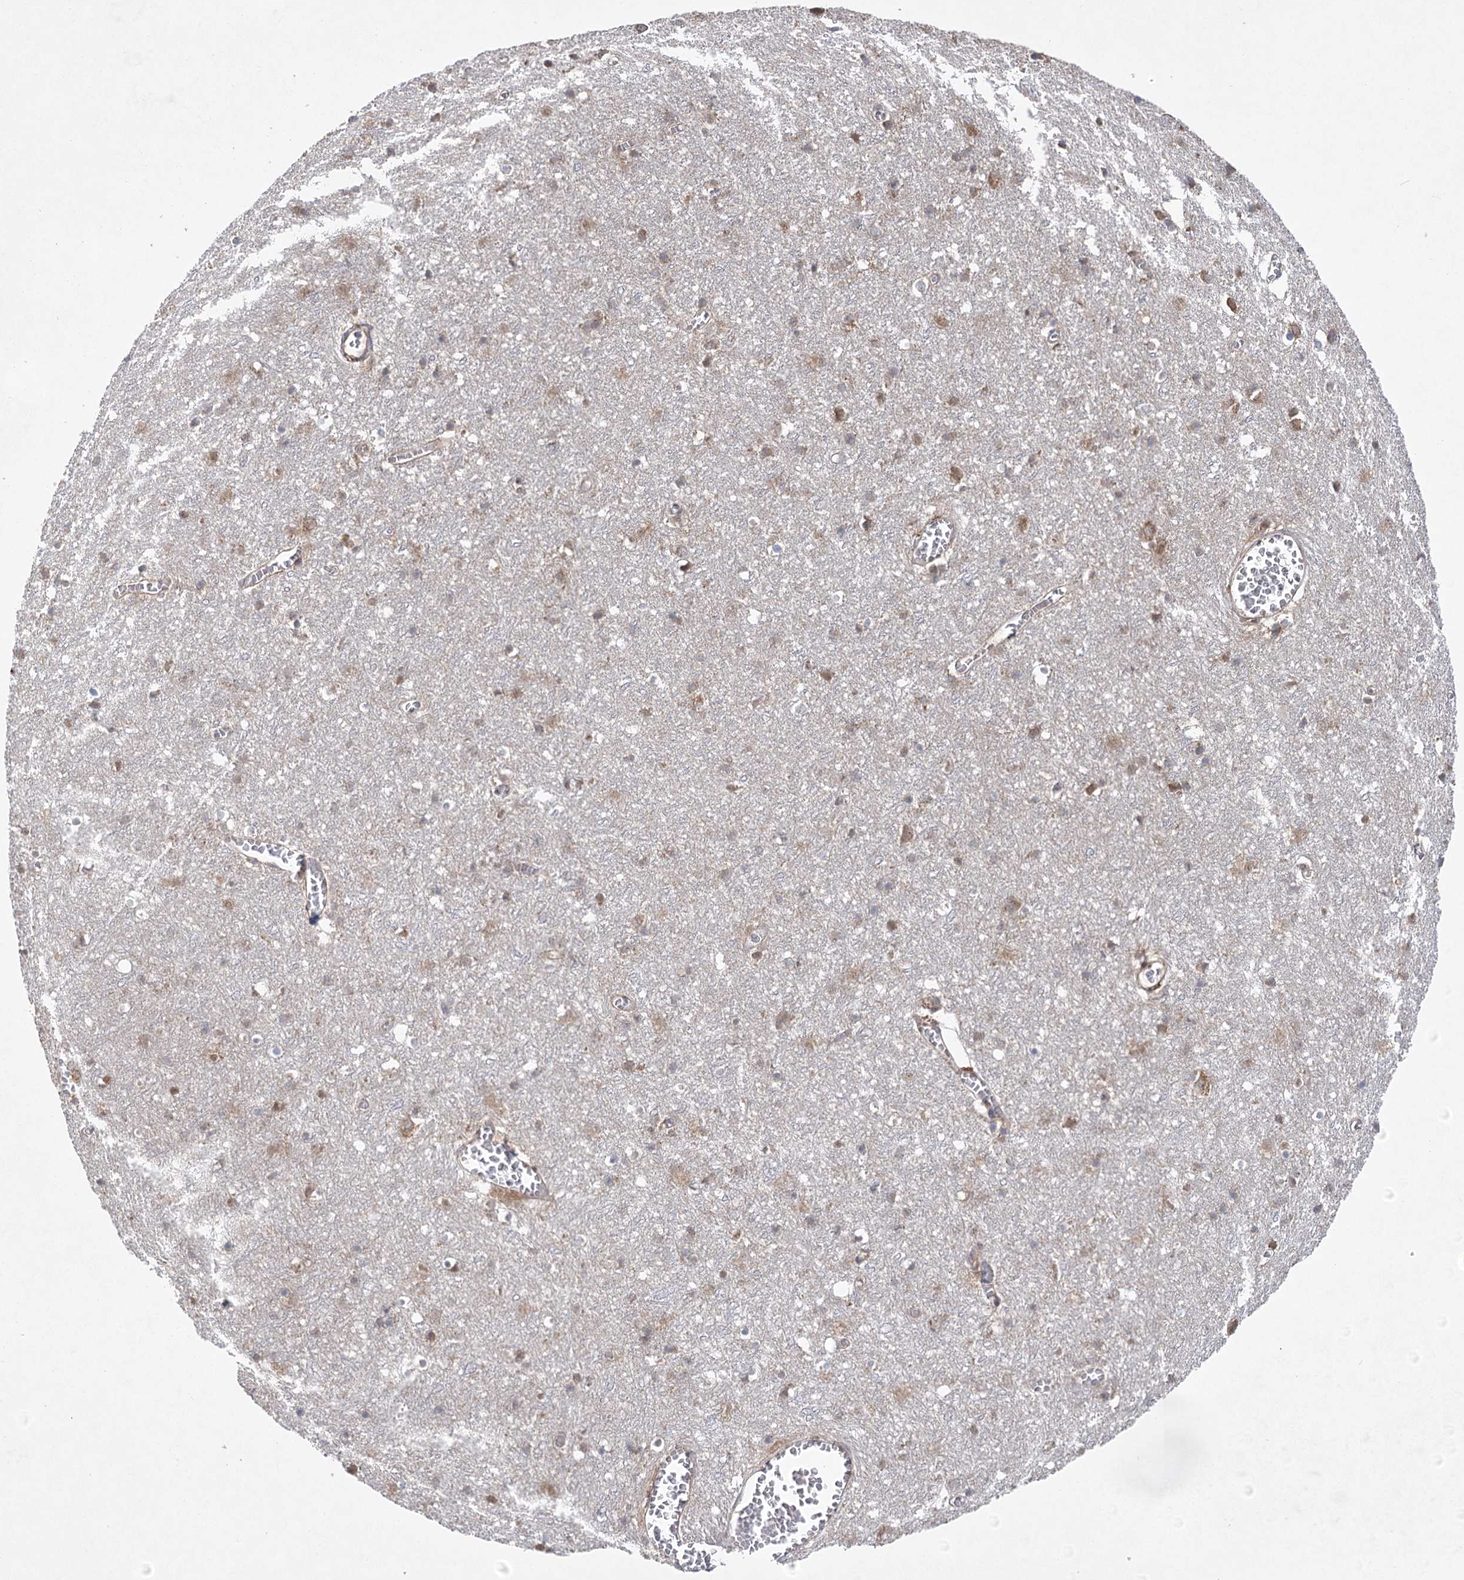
{"staining": {"intensity": "moderate", "quantity": "25%-75%", "location": "cytoplasmic/membranous"}, "tissue": "cerebral cortex", "cell_type": "Endothelial cells", "image_type": "normal", "snomed": [{"axis": "morphology", "description": "Normal tissue, NOS"}, {"axis": "topography", "description": "Cerebral cortex"}], "caption": "A photomicrograph of human cerebral cortex stained for a protein shows moderate cytoplasmic/membranous brown staining in endothelial cells. (brown staining indicates protein expression, while blue staining denotes nuclei).", "gene": "EIF3A", "patient": {"sex": "female", "age": 64}}